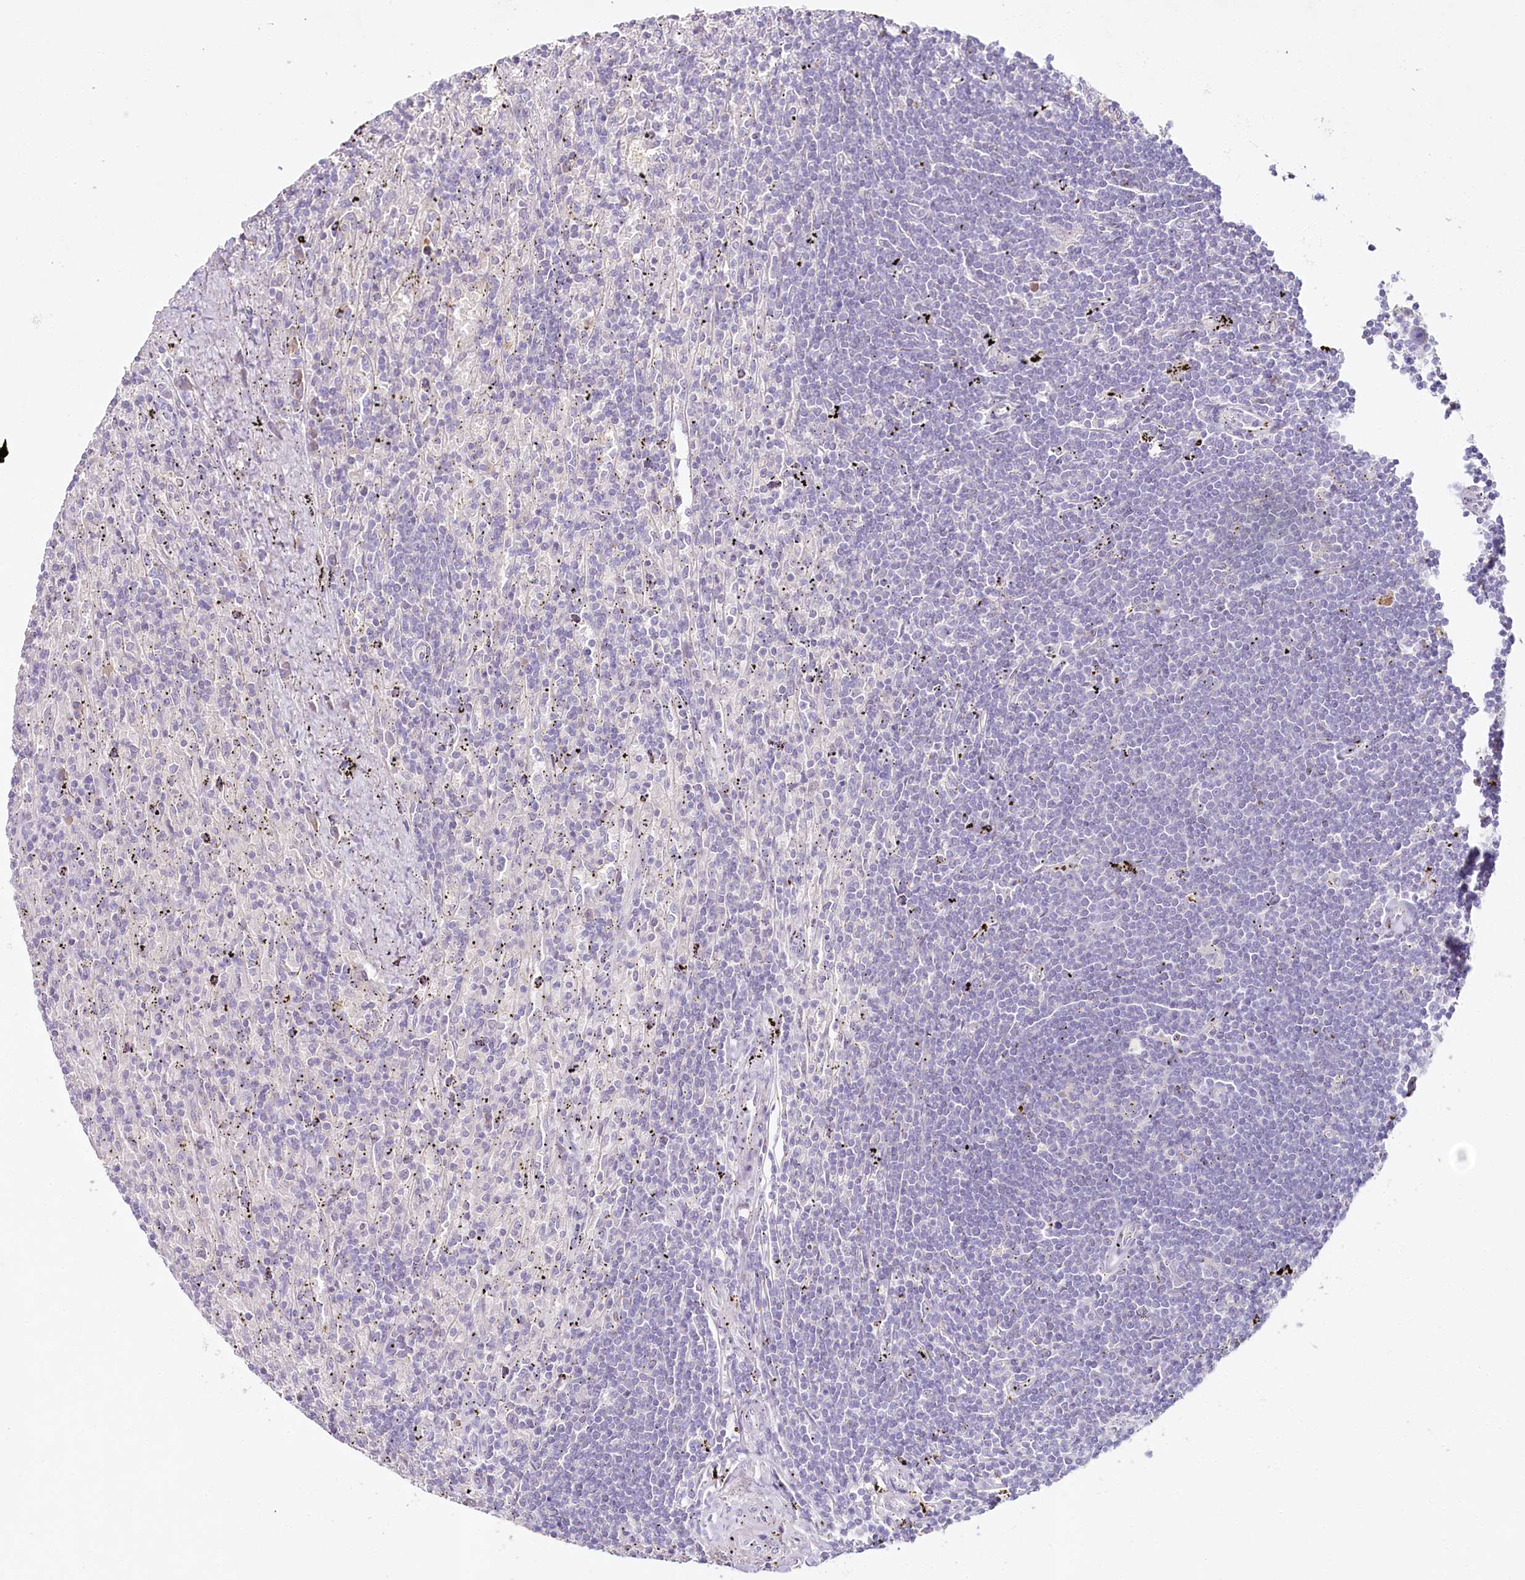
{"staining": {"intensity": "negative", "quantity": "none", "location": "none"}, "tissue": "lymphoma", "cell_type": "Tumor cells", "image_type": "cancer", "snomed": [{"axis": "morphology", "description": "Malignant lymphoma, non-Hodgkin's type, Low grade"}, {"axis": "topography", "description": "Spleen"}], "caption": "There is no significant staining in tumor cells of malignant lymphoma, non-Hodgkin's type (low-grade).", "gene": "HPD", "patient": {"sex": "male", "age": 76}}